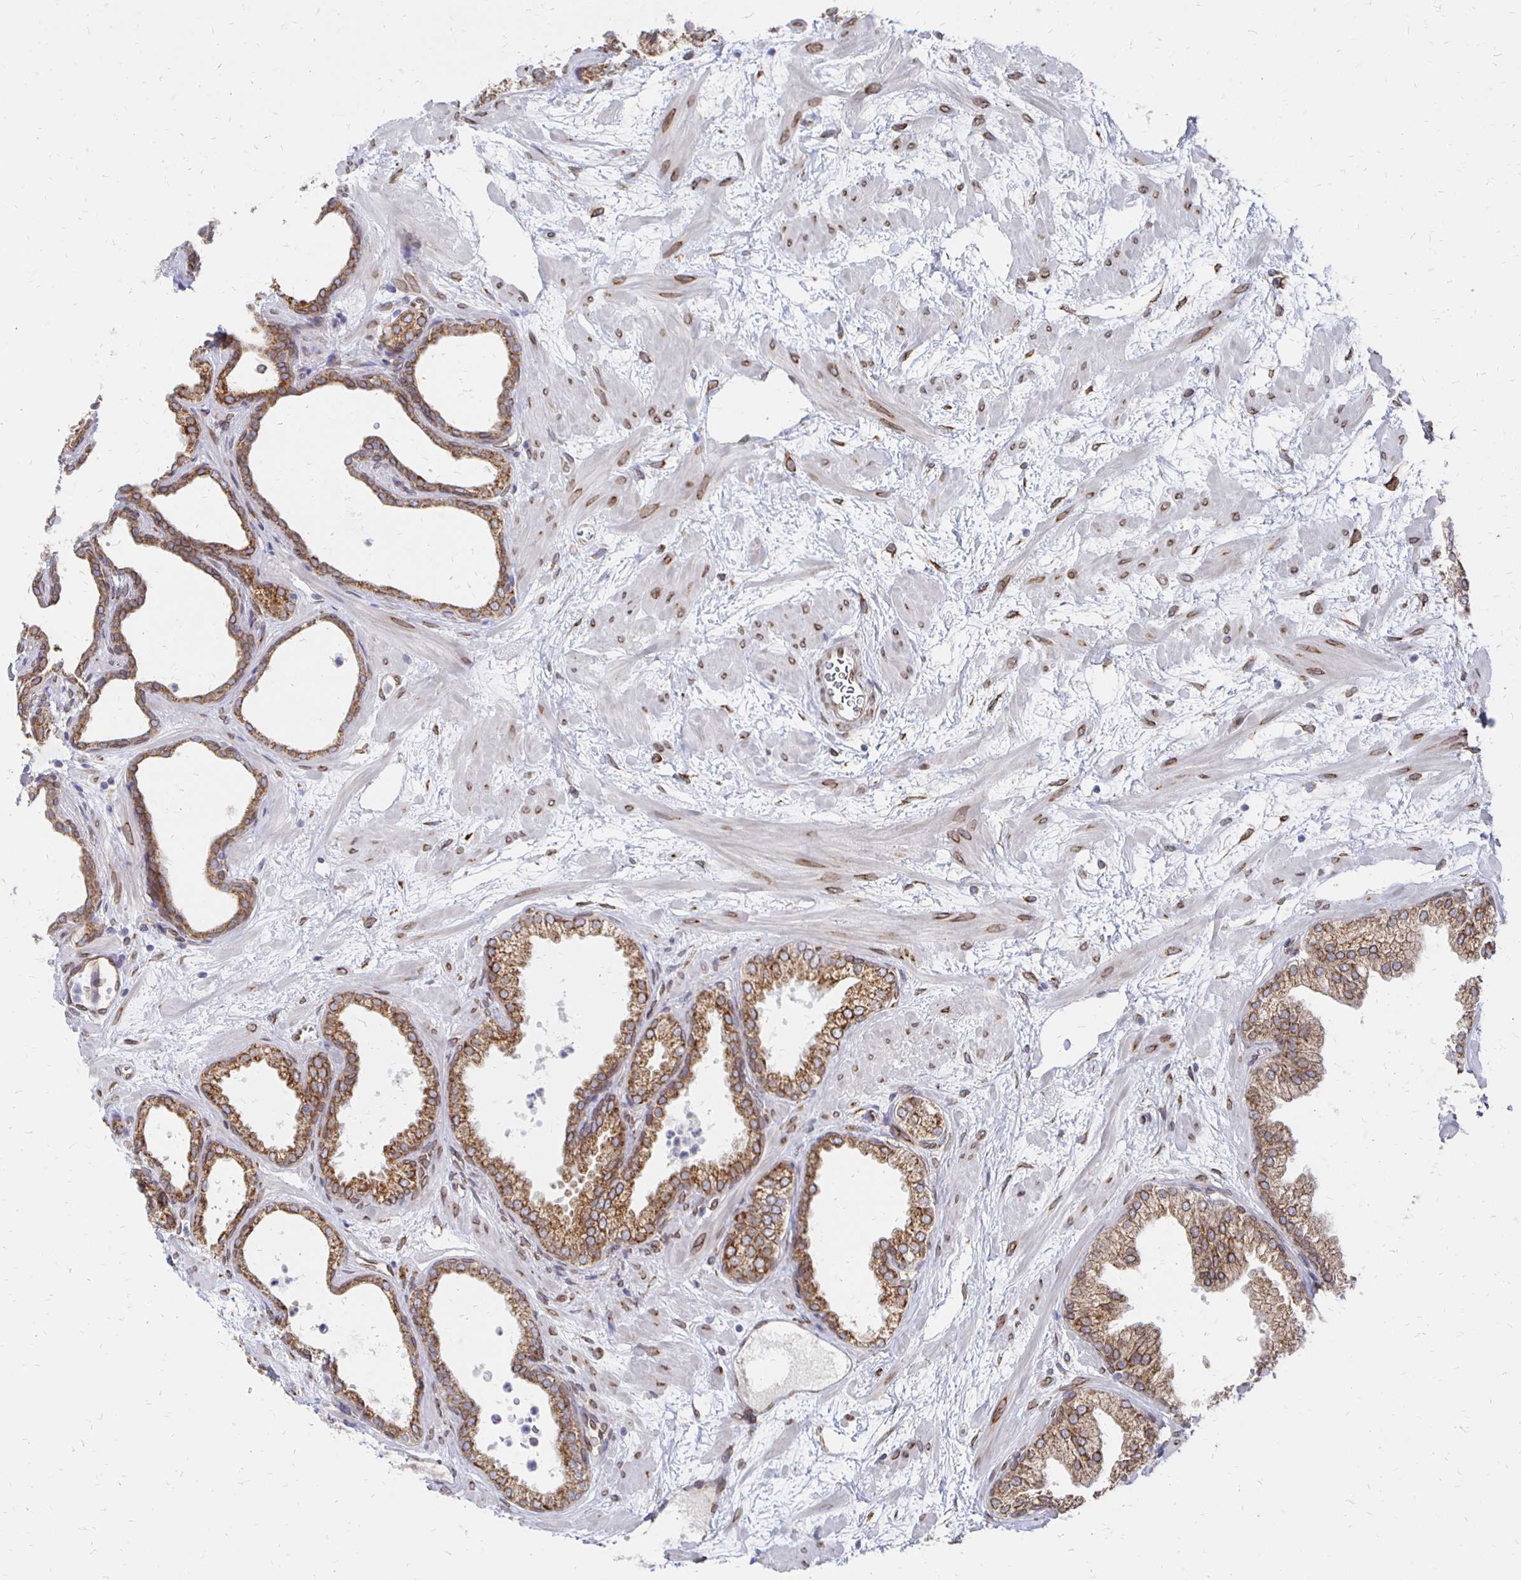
{"staining": {"intensity": "strong", "quantity": "25%-75%", "location": "cytoplasmic/membranous,nuclear"}, "tissue": "prostate", "cell_type": "Glandular cells", "image_type": "normal", "snomed": [{"axis": "morphology", "description": "Normal tissue, NOS"}, {"axis": "topography", "description": "Prostate"}], "caption": "Prostate stained for a protein (brown) displays strong cytoplasmic/membranous,nuclear positive expression in approximately 25%-75% of glandular cells.", "gene": "PELI3", "patient": {"sex": "male", "age": 37}}